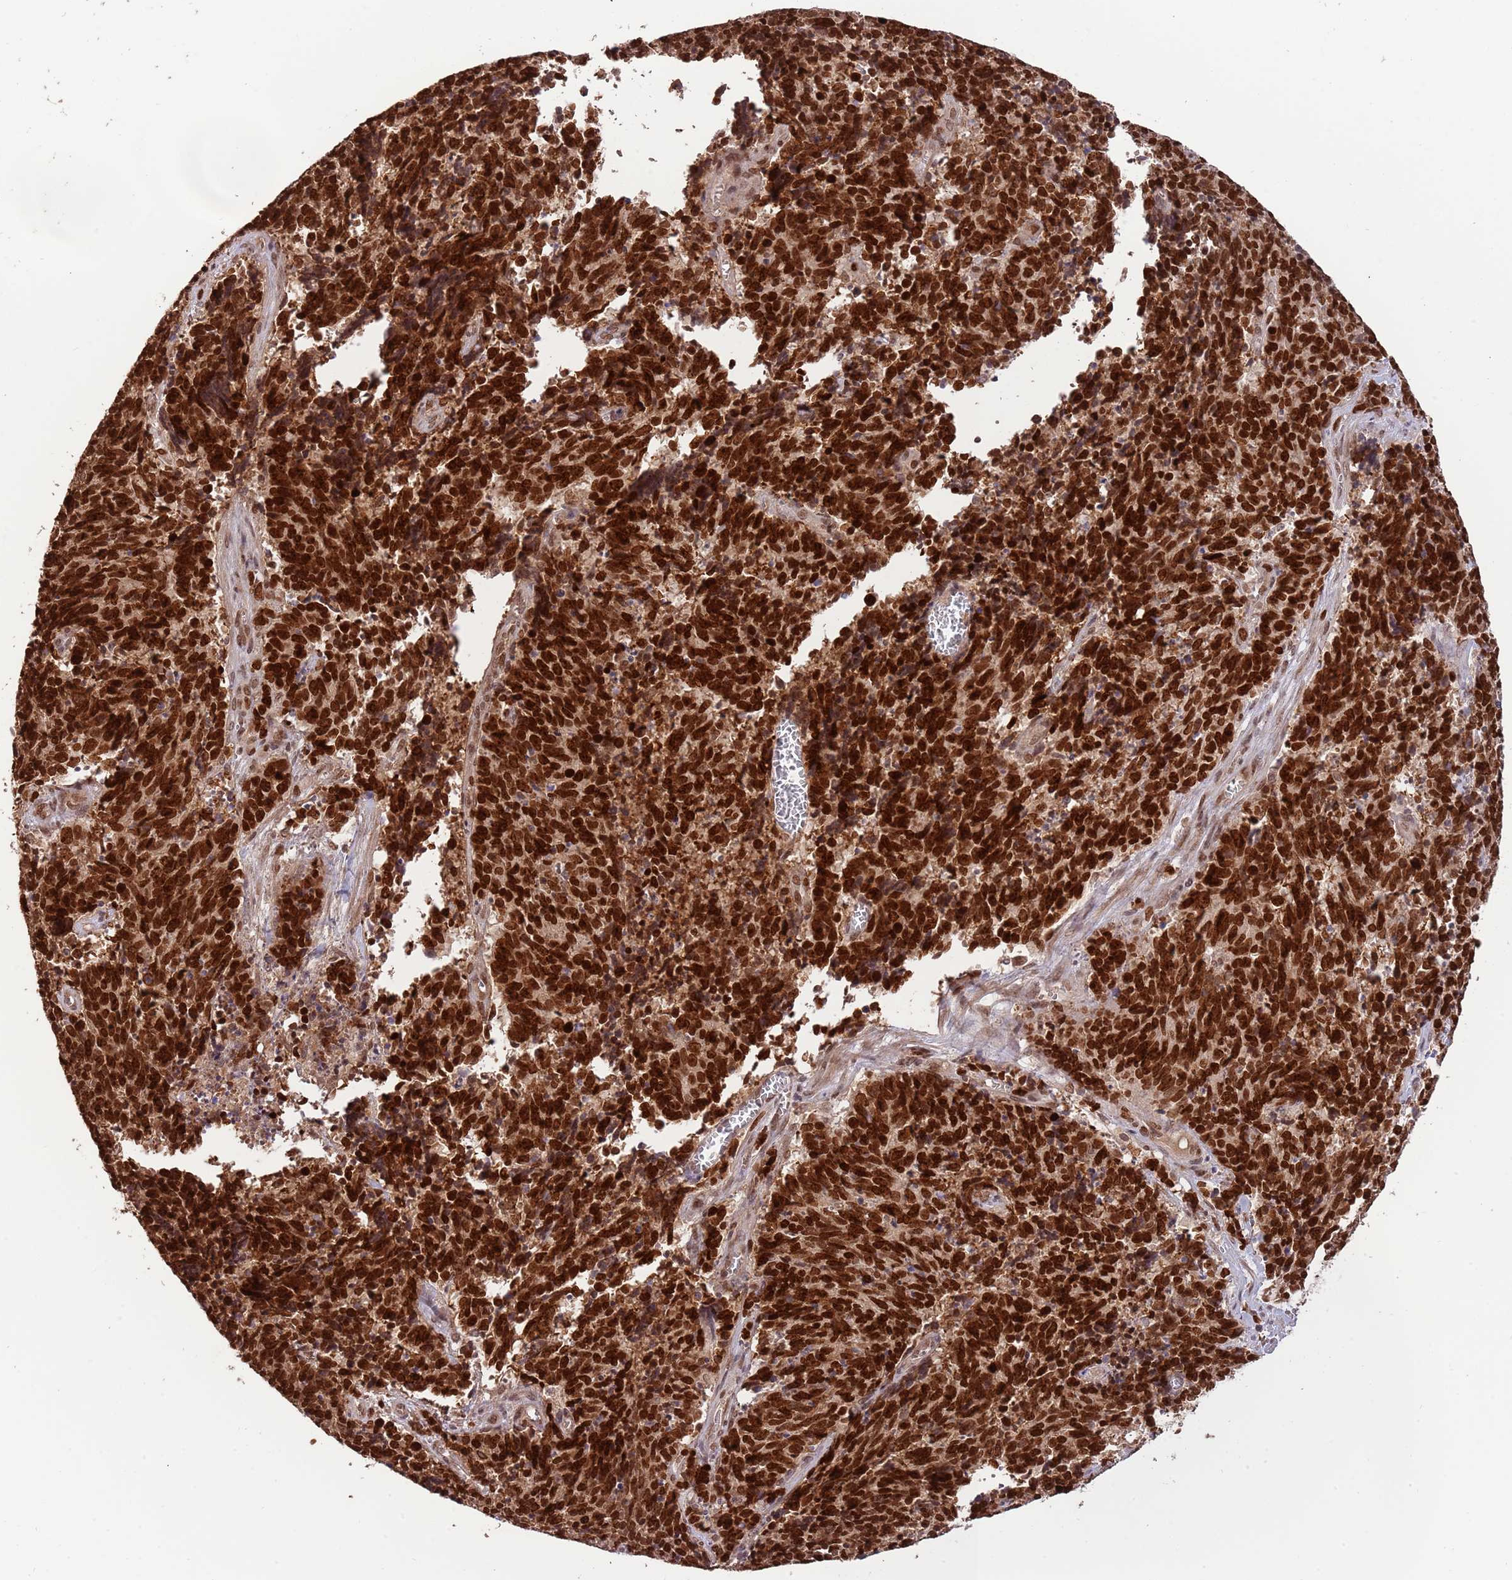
{"staining": {"intensity": "strong", "quantity": ">75%", "location": "nuclear"}, "tissue": "cervical cancer", "cell_type": "Tumor cells", "image_type": "cancer", "snomed": [{"axis": "morphology", "description": "Squamous cell carcinoma, NOS"}, {"axis": "topography", "description": "Cervix"}], "caption": "Cervical cancer (squamous cell carcinoma) was stained to show a protein in brown. There is high levels of strong nuclear positivity in approximately >75% of tumor cells. (Brightfield microscopy of DAB IHC at high magnification).", "gene": "RIF1", "patient": {"sex": "female", "age": 29}}